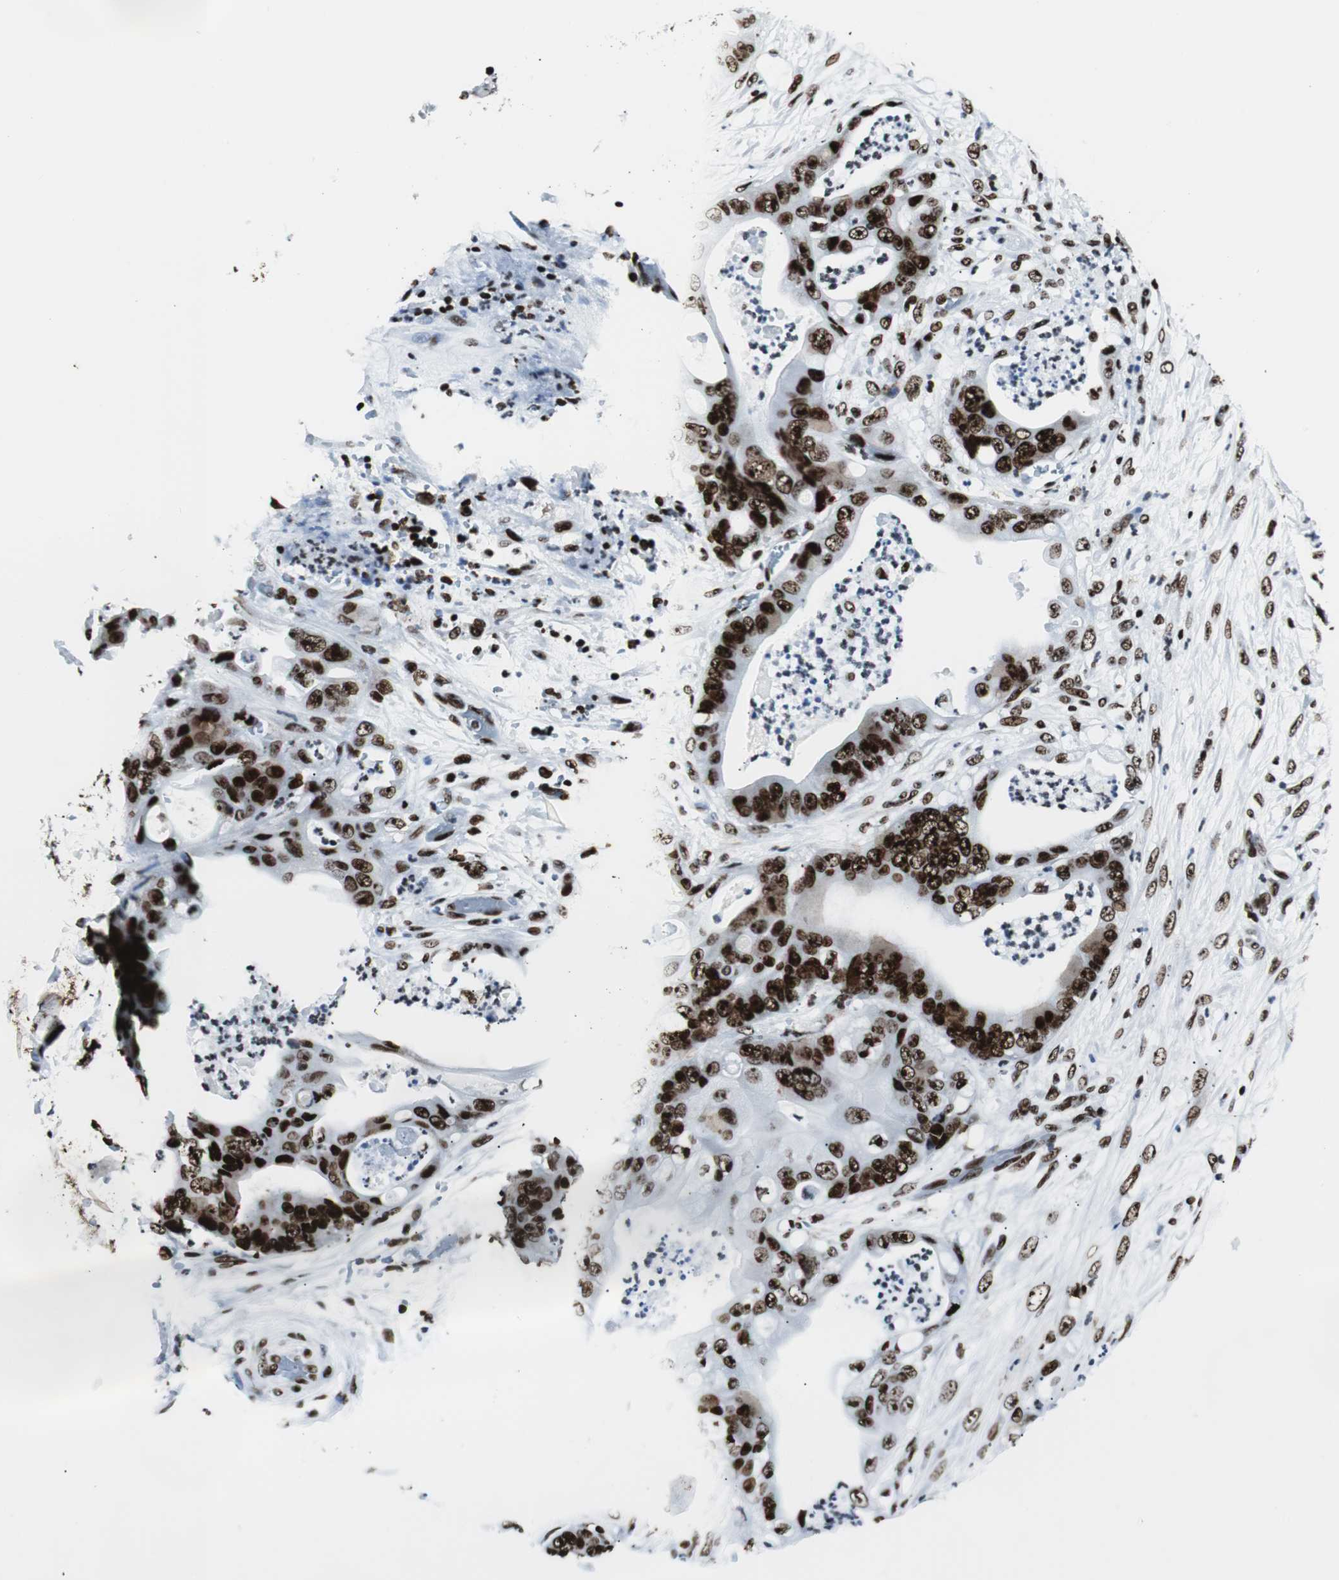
{"staining": {"intensity": "strong", "quantity": ">75%", "location": "nuclear"}, "tissue": "stomach cancer", "cell_type": "Tumor cells", "image_type": "cancer", "snomed": [{"axis": "morphology", "description": "Adenocarcinoma, NOS"}, {"axis": "topography", "description": "Stomach"}], "caption": "Stomach cancer (adenocarcinoma) was stained to show a protein in brown. There is high levels of strong nuclear expression in about >75% of tumor cells.", "gene": "NCL", "patient": {"sex": "female", "age": 73}}